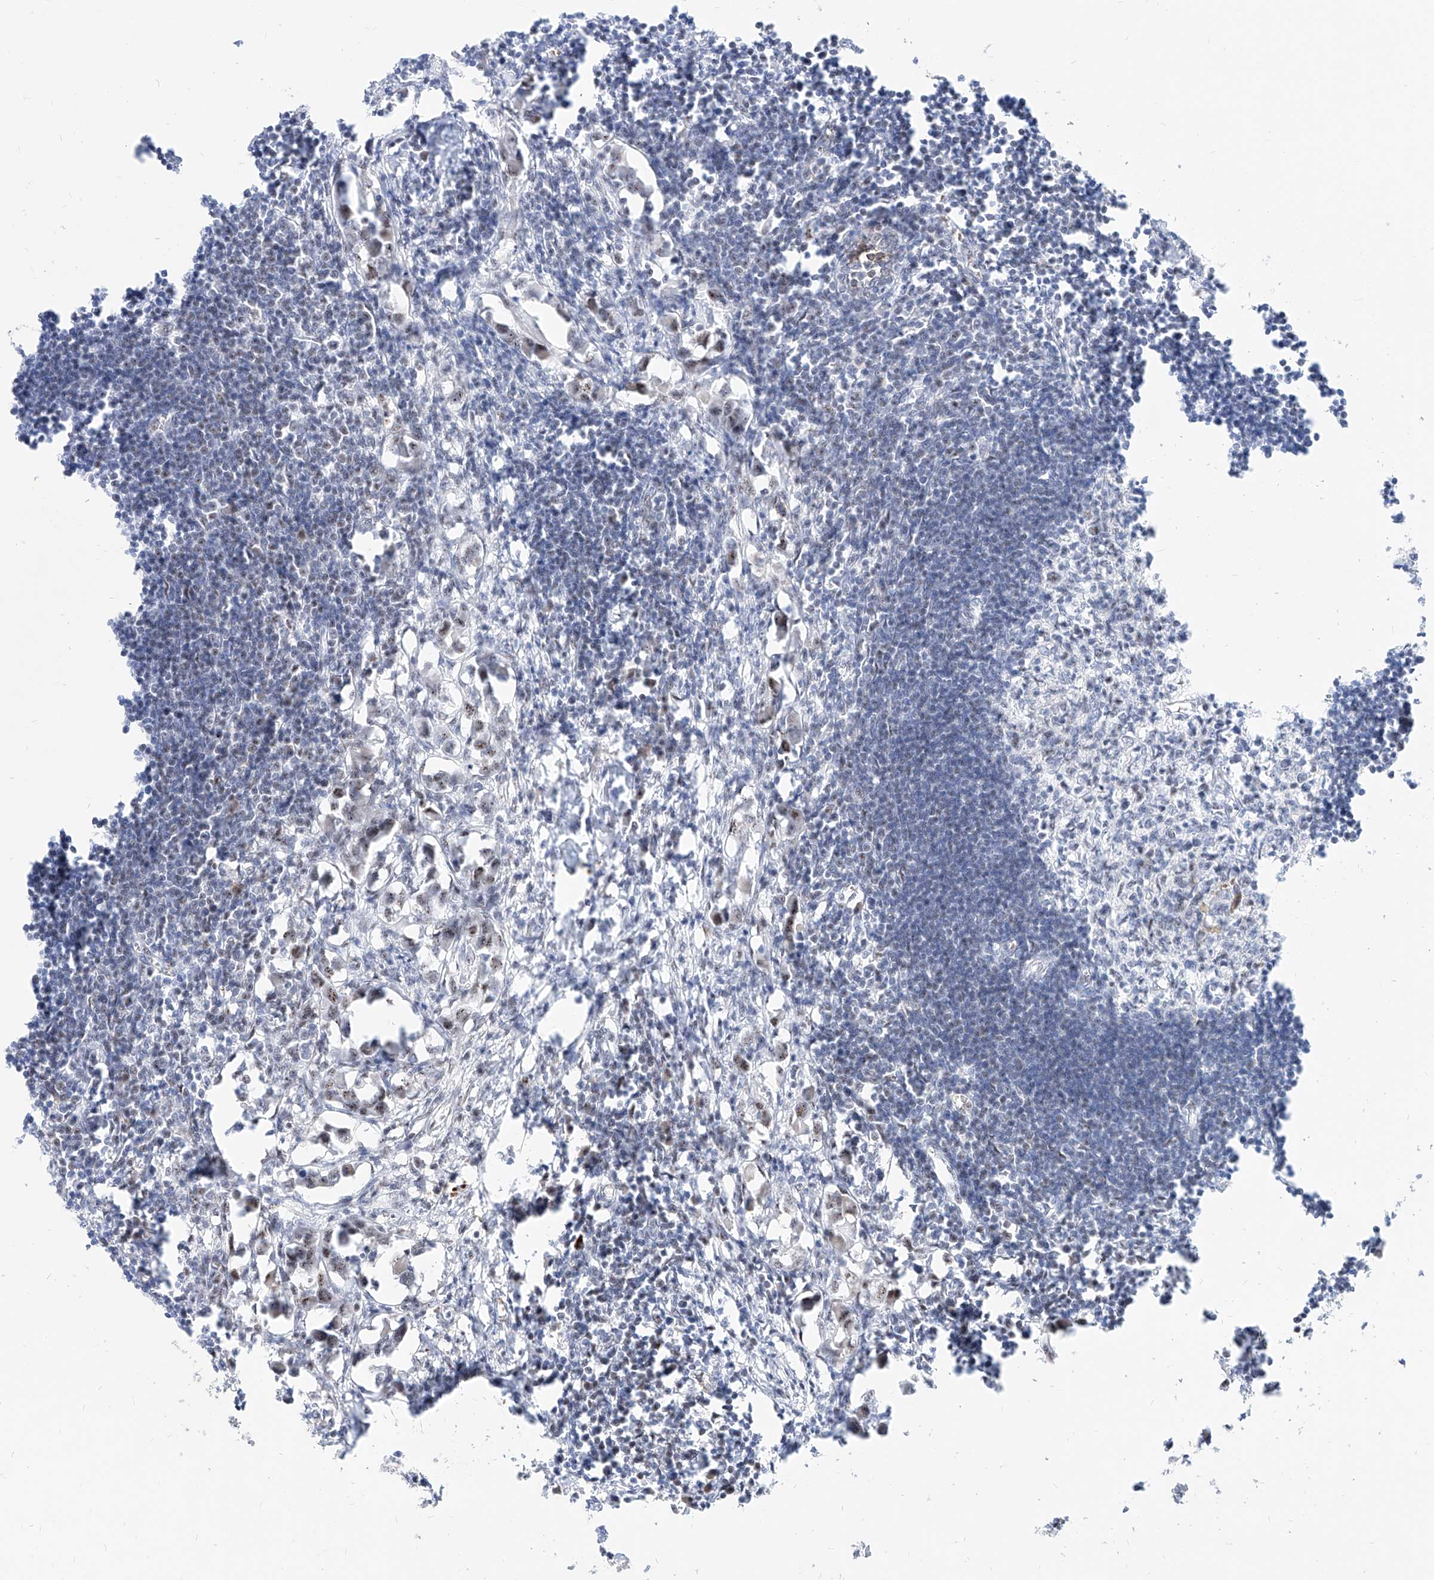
{"staining": {"intensity": "weak", "quantity": "25%-75%", "location": "nuclear"}, "tissue": "lymph node", "cell_type": "Germinal center cells", "image_type": "normal", "snomed": [{"axis": "morphology", "description": "Normal tissue, NOS"}, {"axis": "morphology", "description": "Malignant melanoma, Metastatic site"}, {"axis": "topography", "description": "Lymph node"}], "caption": "Weak nuclear staining for a protein is seen in approximately 25%-75% of germinal center cells of unremarkable lymph node using IHC.", "gene": "ZFP42", "patient": {"sex": "male", "age": 41}}